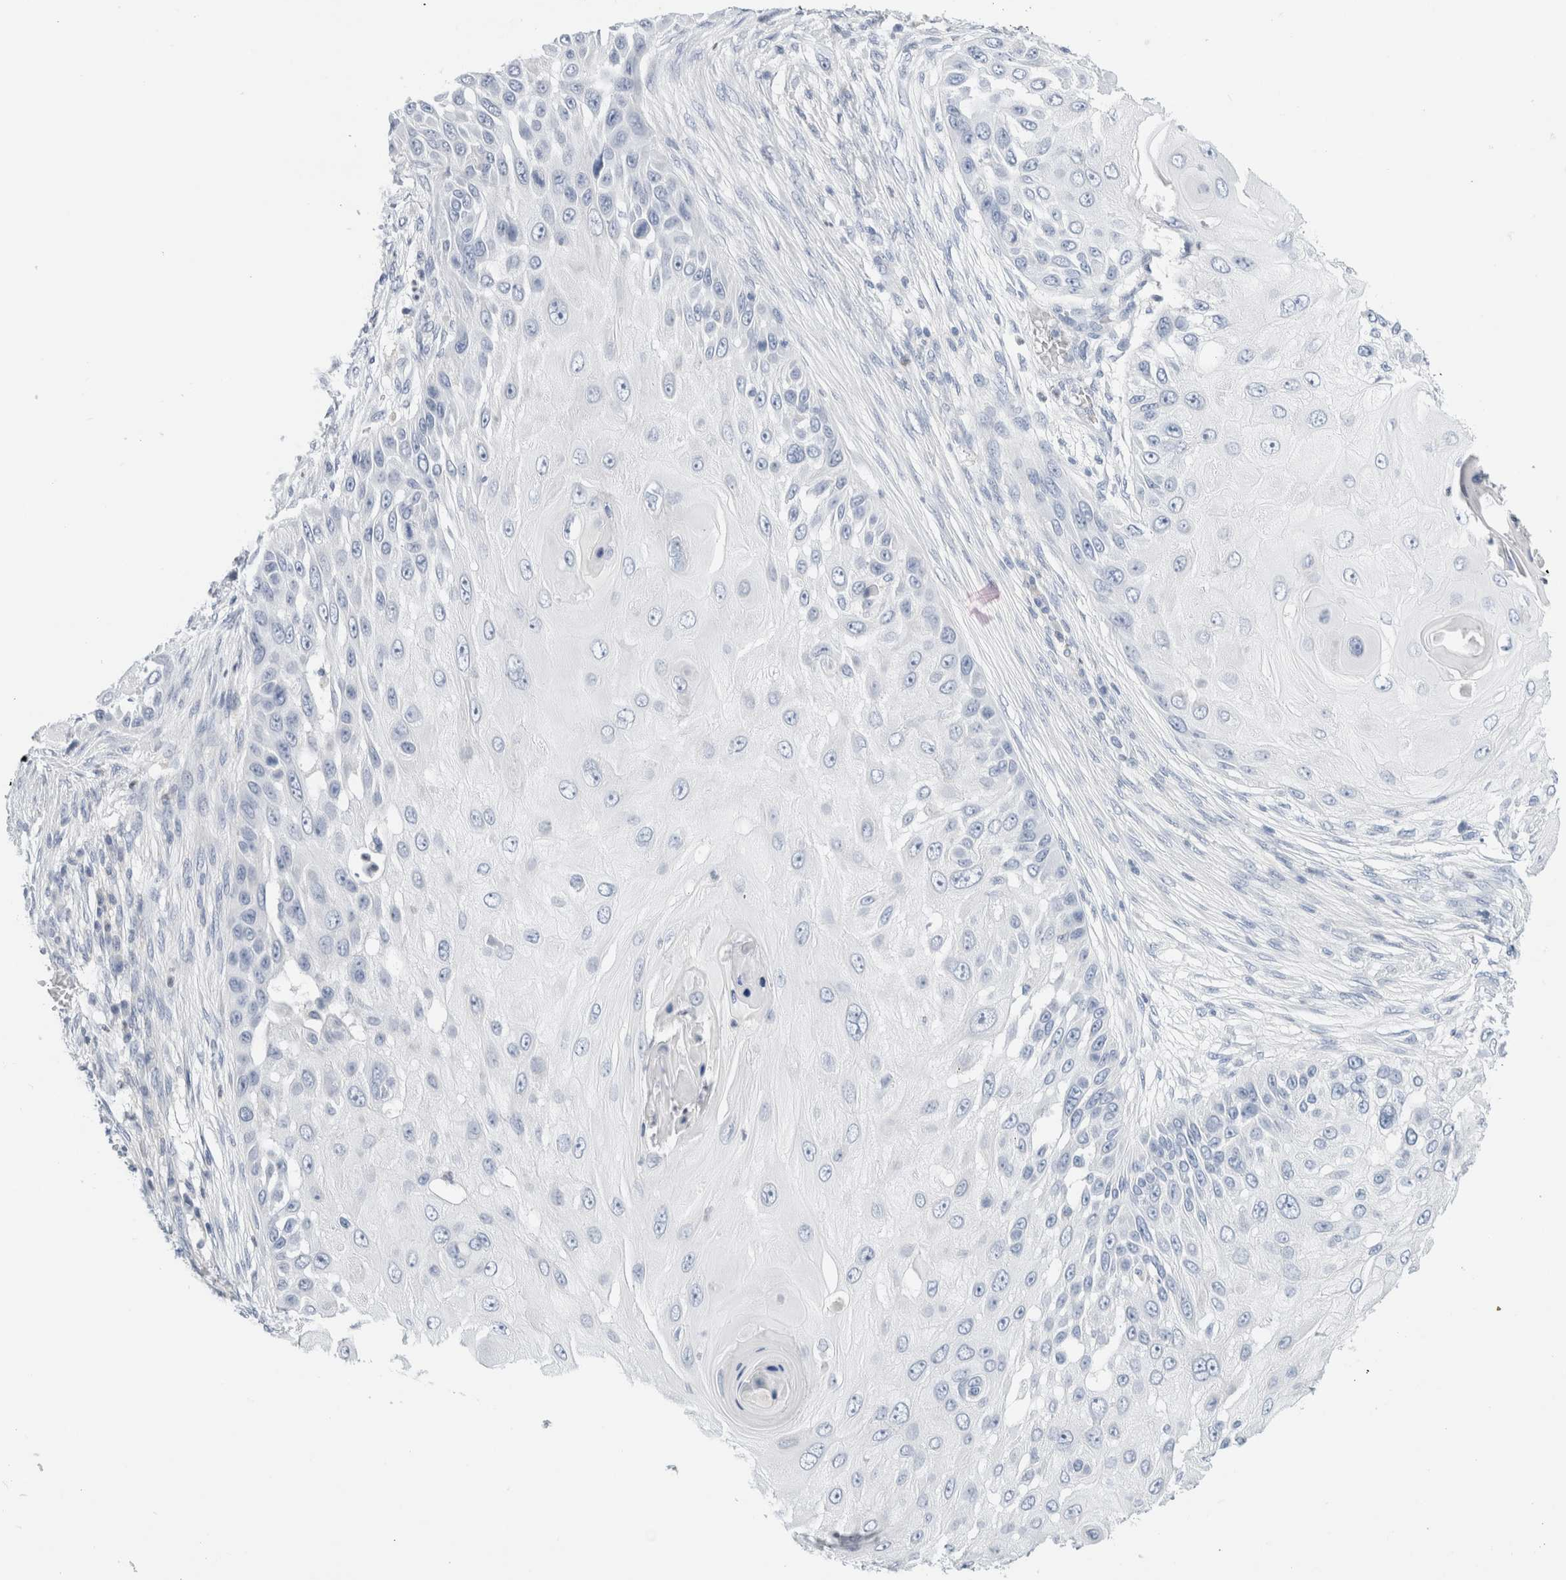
{"staining": {"intensity": "negative", "quantity": "none", "location": "none"}, "tissue": "skin cancer", "cell_type": "Tumor cells", "image_type": "cancer", "snomed": [{"axis": "morphology", "description": "Squamous cell carcinoma, NOS"}, {"axis": "topography", "description": "Skin"}], "caption": "DAB immunohistochemical staining of human skin cancer exhibits no significant staining in tumor cells.", "gene": "ADAM30", "patient": {"sex": "female", "age": 44}}